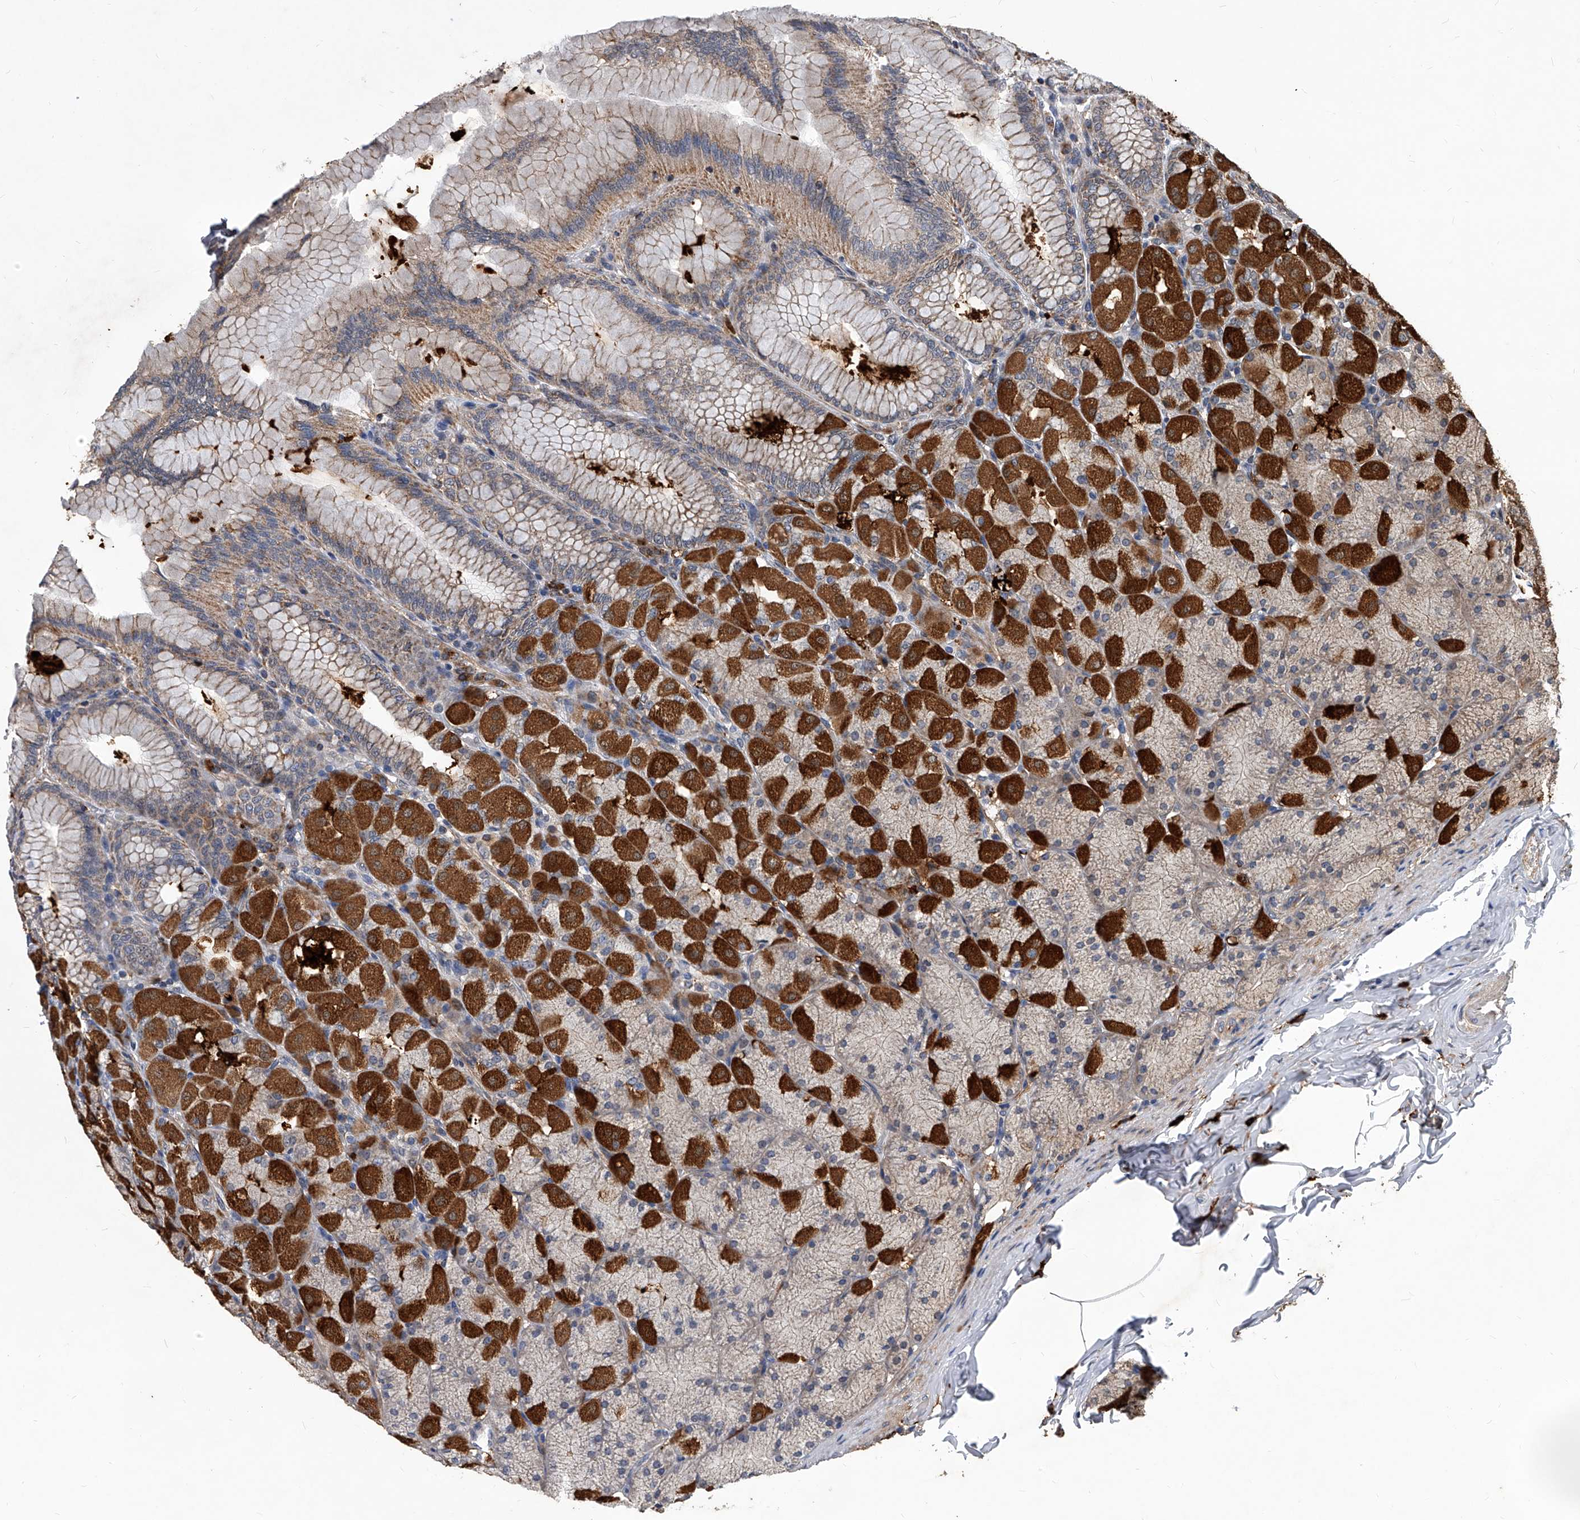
{"staining": {"intensity": "strong", "quantity": "25%-75%", "location": "cytoplasmic/membranous"}, "tissue": "stomach", "cell_type": "Glandular cells", "image_type": "normal", "snomed": [{"axis": "morphology", "description": "Normal tissue, NOS"}, {"axis": "topography", "description": "Stomach, upper"}], "caption": "Immunohistochemical staining of normal human stomach displays high levels of strong cytoplasmic/membranous staining in approximately 25%-75% of glandular cells.", "gene": "SOBP", "patient": {"sex": "female", "age": 56}}